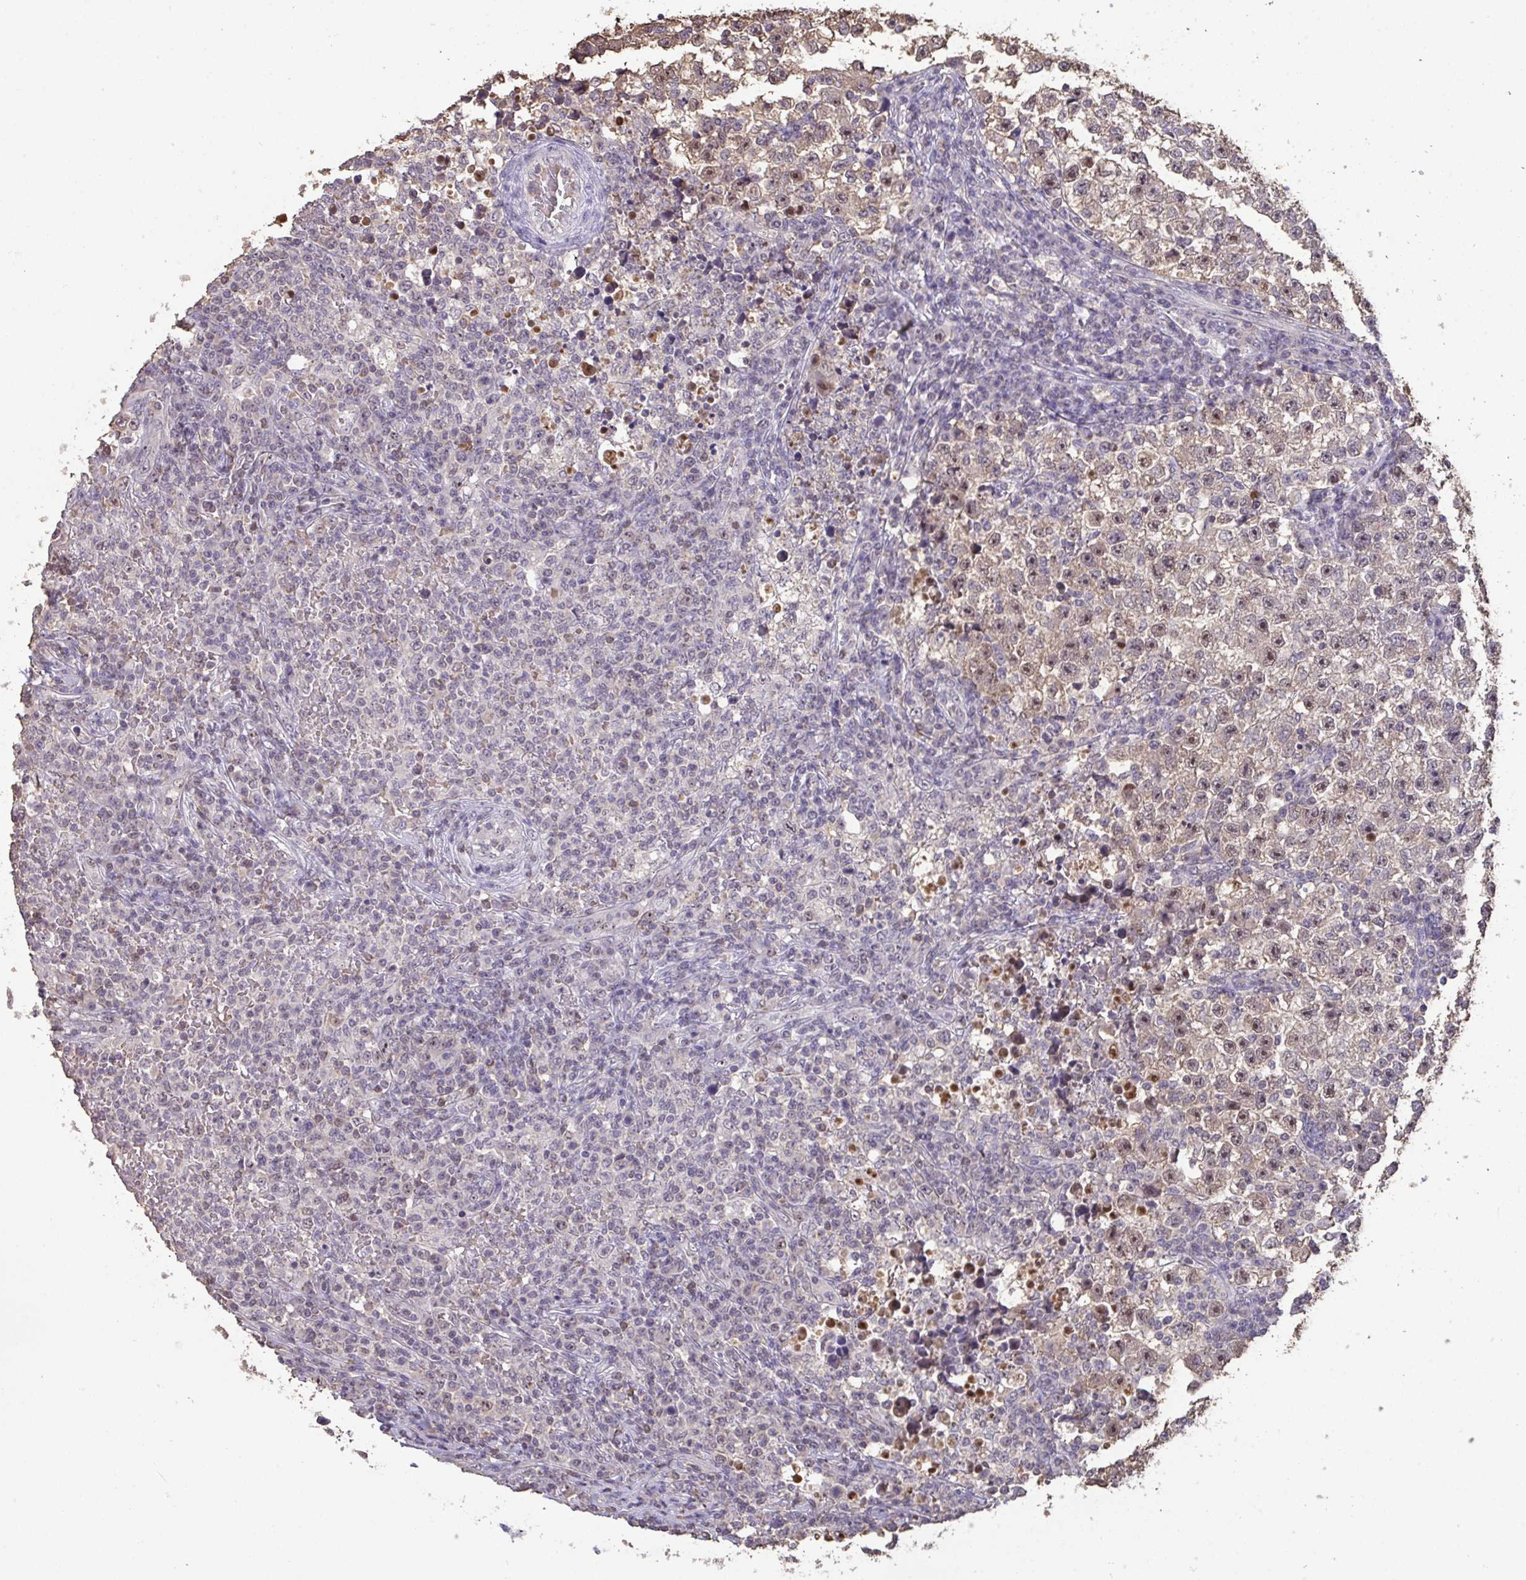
{"staining": {"intensity": "weak", "quantity": "25%-75%", "location": "nuclear"}, "tissue": "testis cancer", "cell_type": "Tumor cells", "image_type": "cancer", "snomed": [{"axis": "morphology", "description": "Seminoma, NOS"}, {"axis": "topography", "description": "Testis"}], "caption": "Human testis cancer (seminoma) stained with a brown dye exhibits weak nuclear positive staining in approximately 25%-75% of tumor cells.", "gene": "SENP3", "patient": {"sex": "male", "age": 22}}